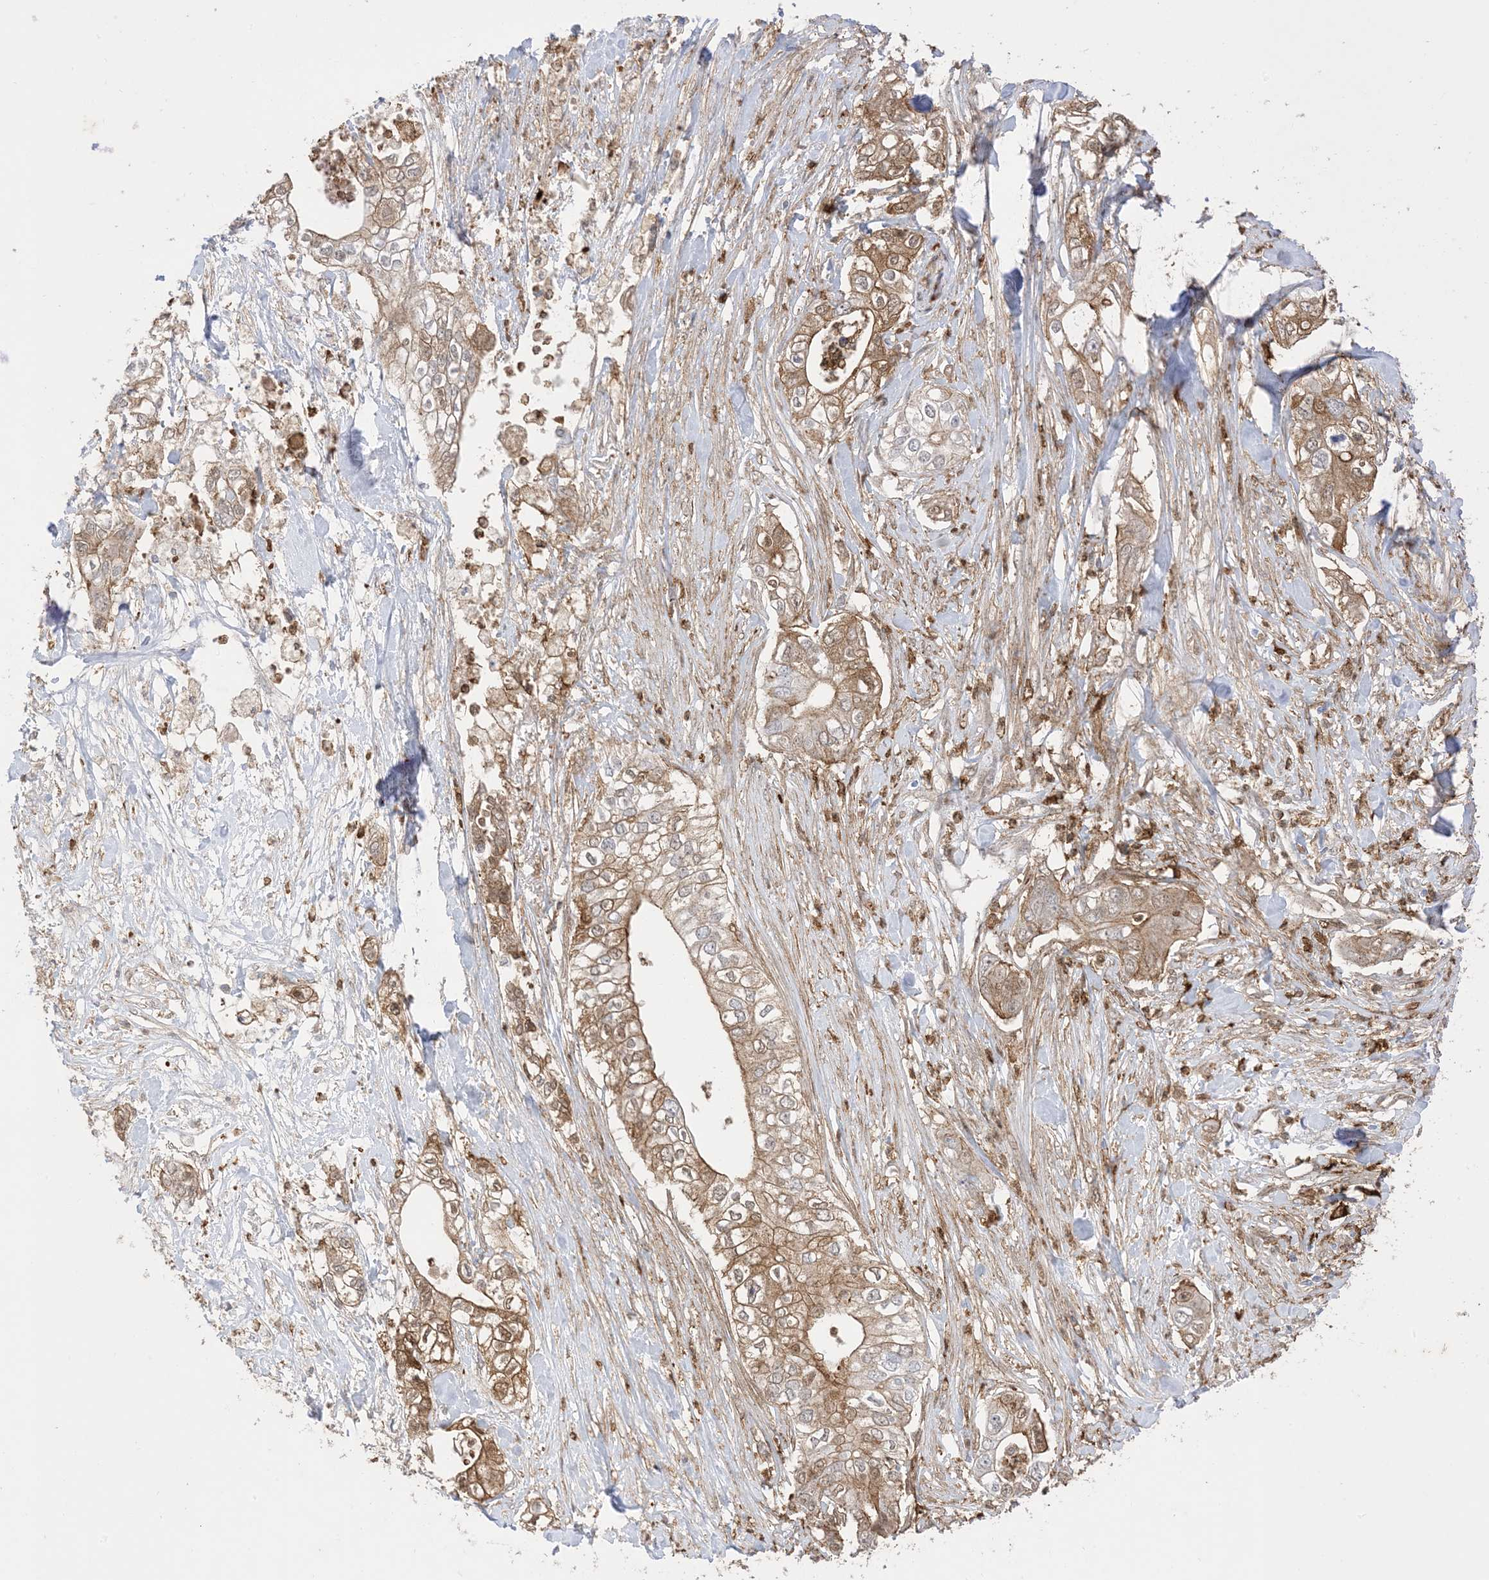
{"staining": {"intensity": "moderate", "quantity": ">75%", "location": "cytoplasmic/membranous"}, "tissue": "pancreatic cancer", "cell_type": "Tumor cells", "image_type": "cancer", "snomed": [{"axis": "morphology", "description": "Adenocarcinoma, NOS"}, {"axis": "topography", "description": "Pancreas"}], "caption": "This photomicrograph demonstrates pancreatic cancer stained with immunohistochemistry (IHC) to label a protein in brown. The cytoplasmic/membranous of tumor cells show moderate positivity for the protein. Nuclei are counter-stained blue.", "gene": "GSN", "patient": {"sex": "female", "age": 78}}